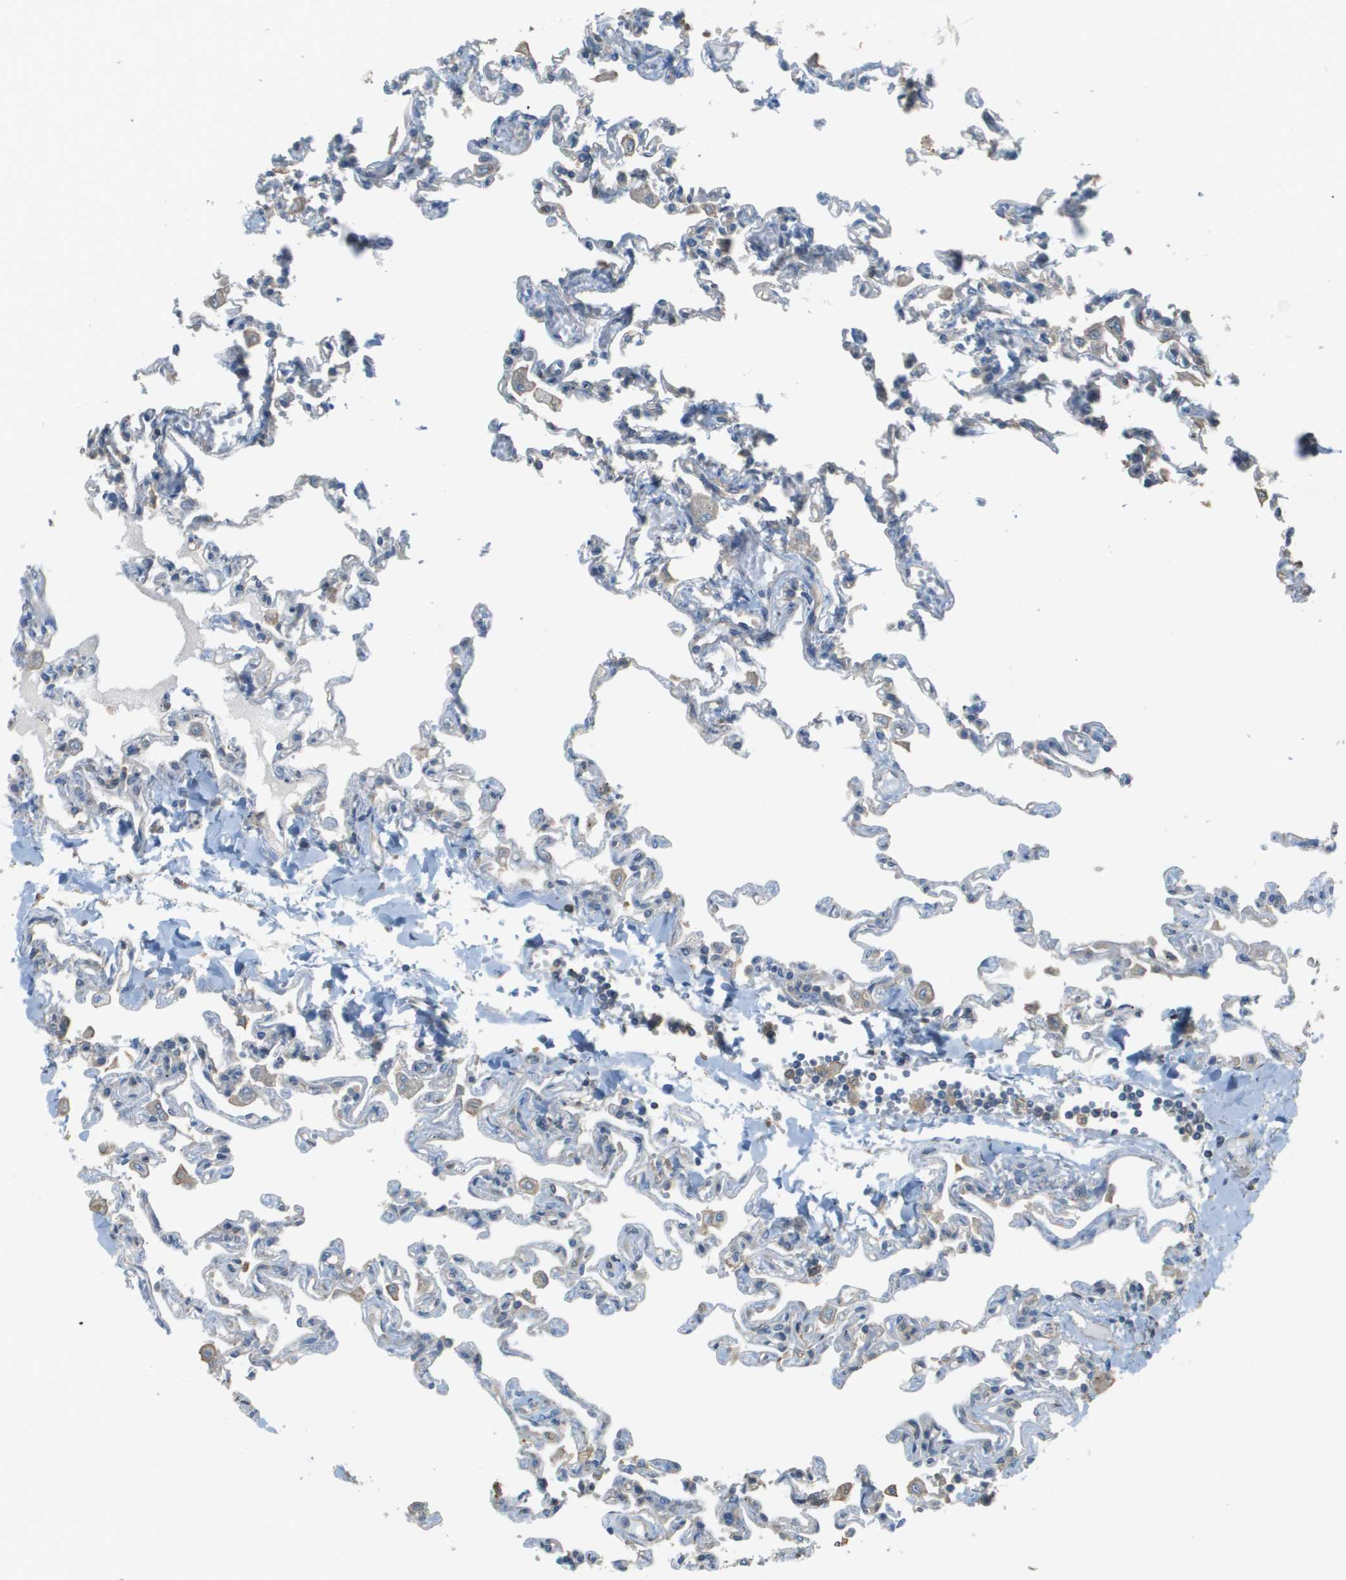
{"staining": {"intensity": "negative", "quantity": "none", "location": "none"}, "tissue": "lung", "cell_type": "Alveolar cells", "image_type": "normal", "snomed": [{"axis": "morphology", "description": "Normal tissue, NOS"}, {"axis": "topography", "description": "Lung"}], "caption": "Alveolar cells show no significant protein expression in normal lung. (Stains: DAB (3,3'-diaminobenzidine) immunohistochemistry (IHC) with hematoxylin counter stain, Microscopy: brightfield microscopy at high magnification).", "gene": "DNAJB11", "patient": {"sex": "male", "age": 21}}